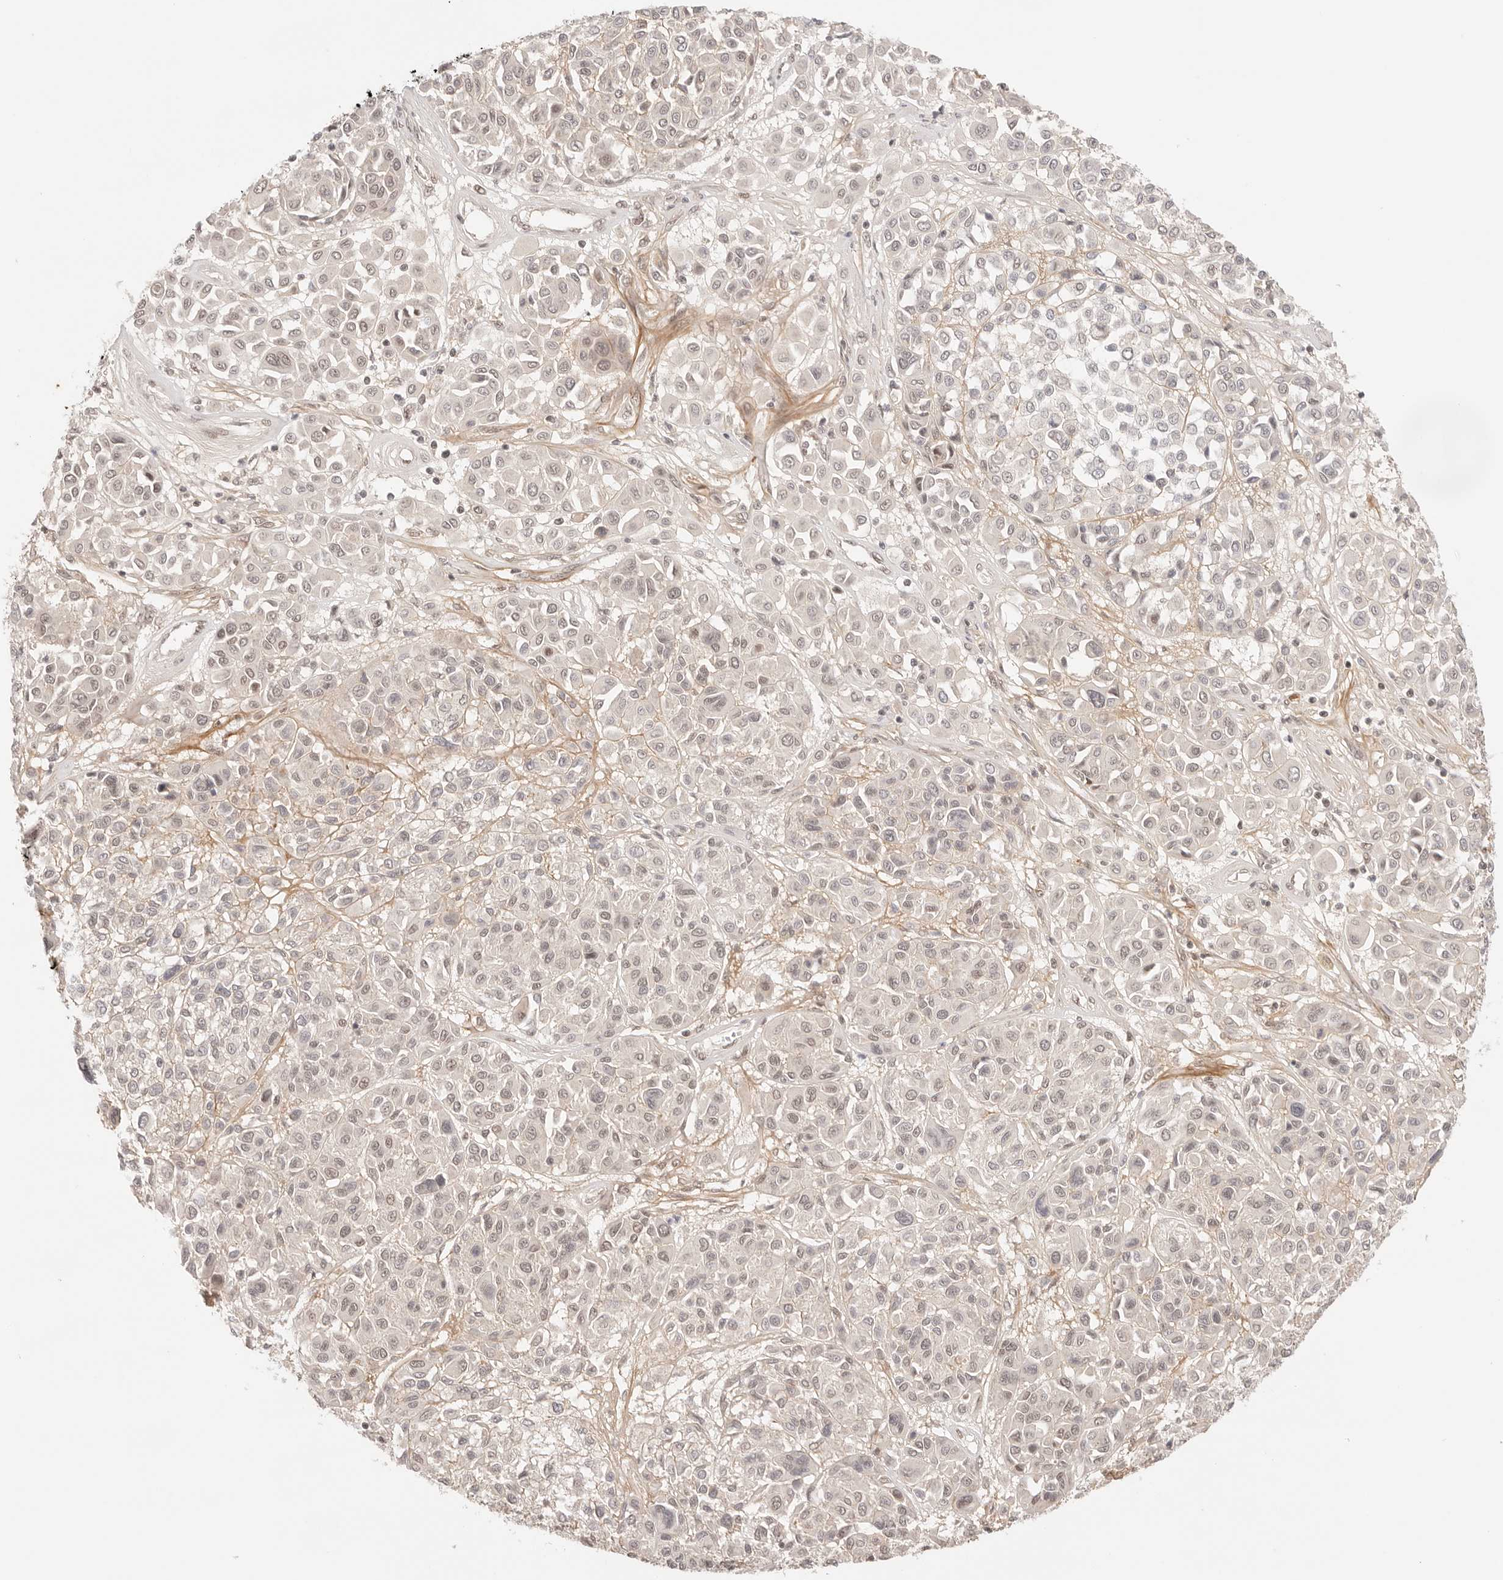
{"staining": {"intensity": "weak", "quantity": "<25%", "location": "nuclear"}, "tissue": "melanoma", "cell_type": "Tumor cells", "image_type": "cancer", "snomed": [{"axis": "morphology", "description": "Malignant melanoma, Metastatic site"}, {"axis": "topography", "description": "Soft tissue"}], "caption": "A histopathology image of human melanoma is negative for staining in tumor cells. Nuclei are stained in blue.", "gene": "GTF2E2", "patient": {"sex": "male", "age": 41}}